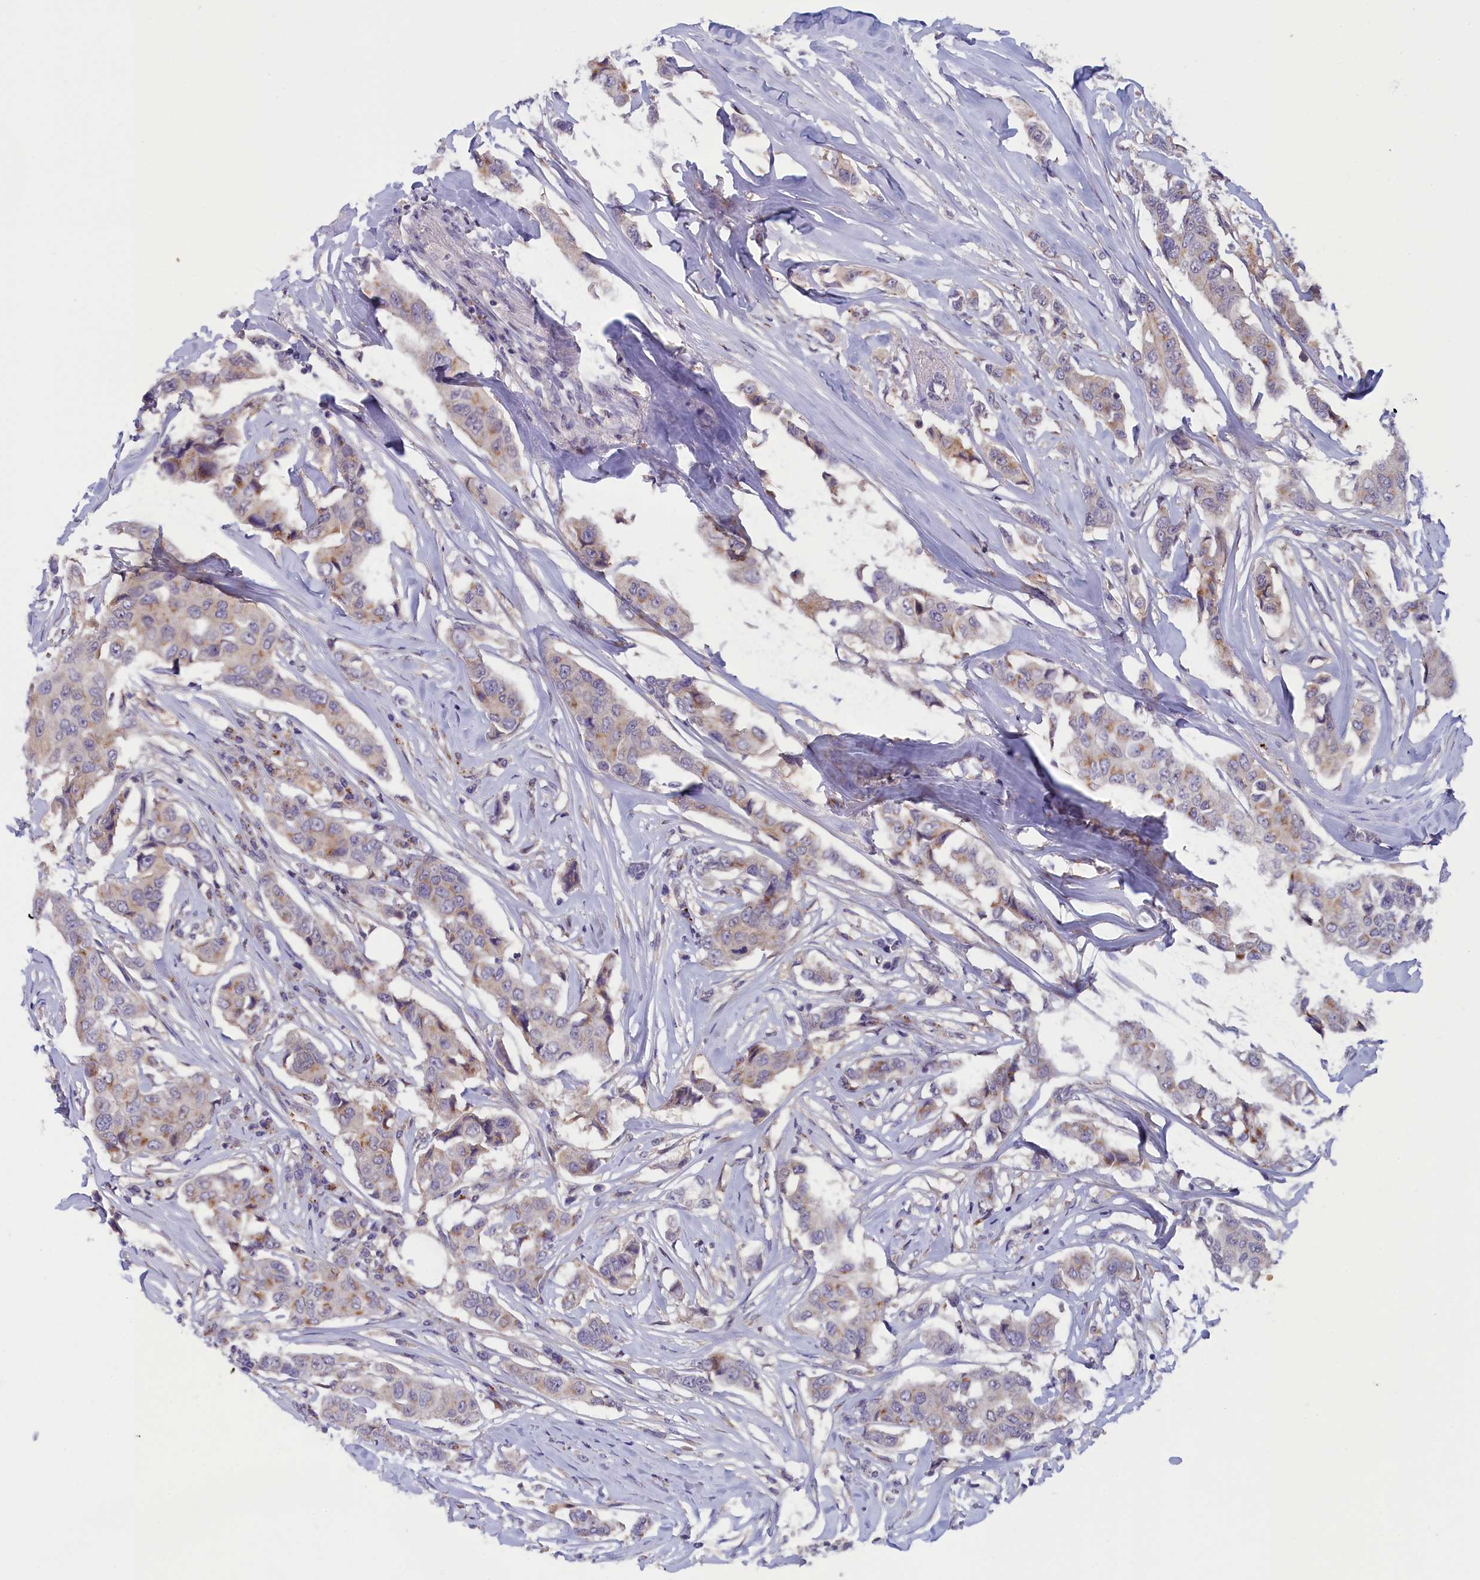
{"staining": {"intensity": "weak", "quantity": "25%-75%", "location": "cytoplasmic/membranous"}, "tissue": "breast cancer", "cell_type": "Tumor cells", "image_type": "cancer", "snomed": [{"axis": "morphology", "description": "Duct carcinoma"}, {"axis": "topography", "description": "Breast"}], "caption": "Immunohistochemistry image of neoplastic tissue: breast cancer (intraductal carcinoma) stained using IHC demonstrates low levels of weak protein expression localized specifically in the cytoplasmic/membranous of tumor cells, appearing as a cytoplasmic/membranous brown color.", "gene": "IGFALS", "patient": {"sex": "female", "age": 80}}